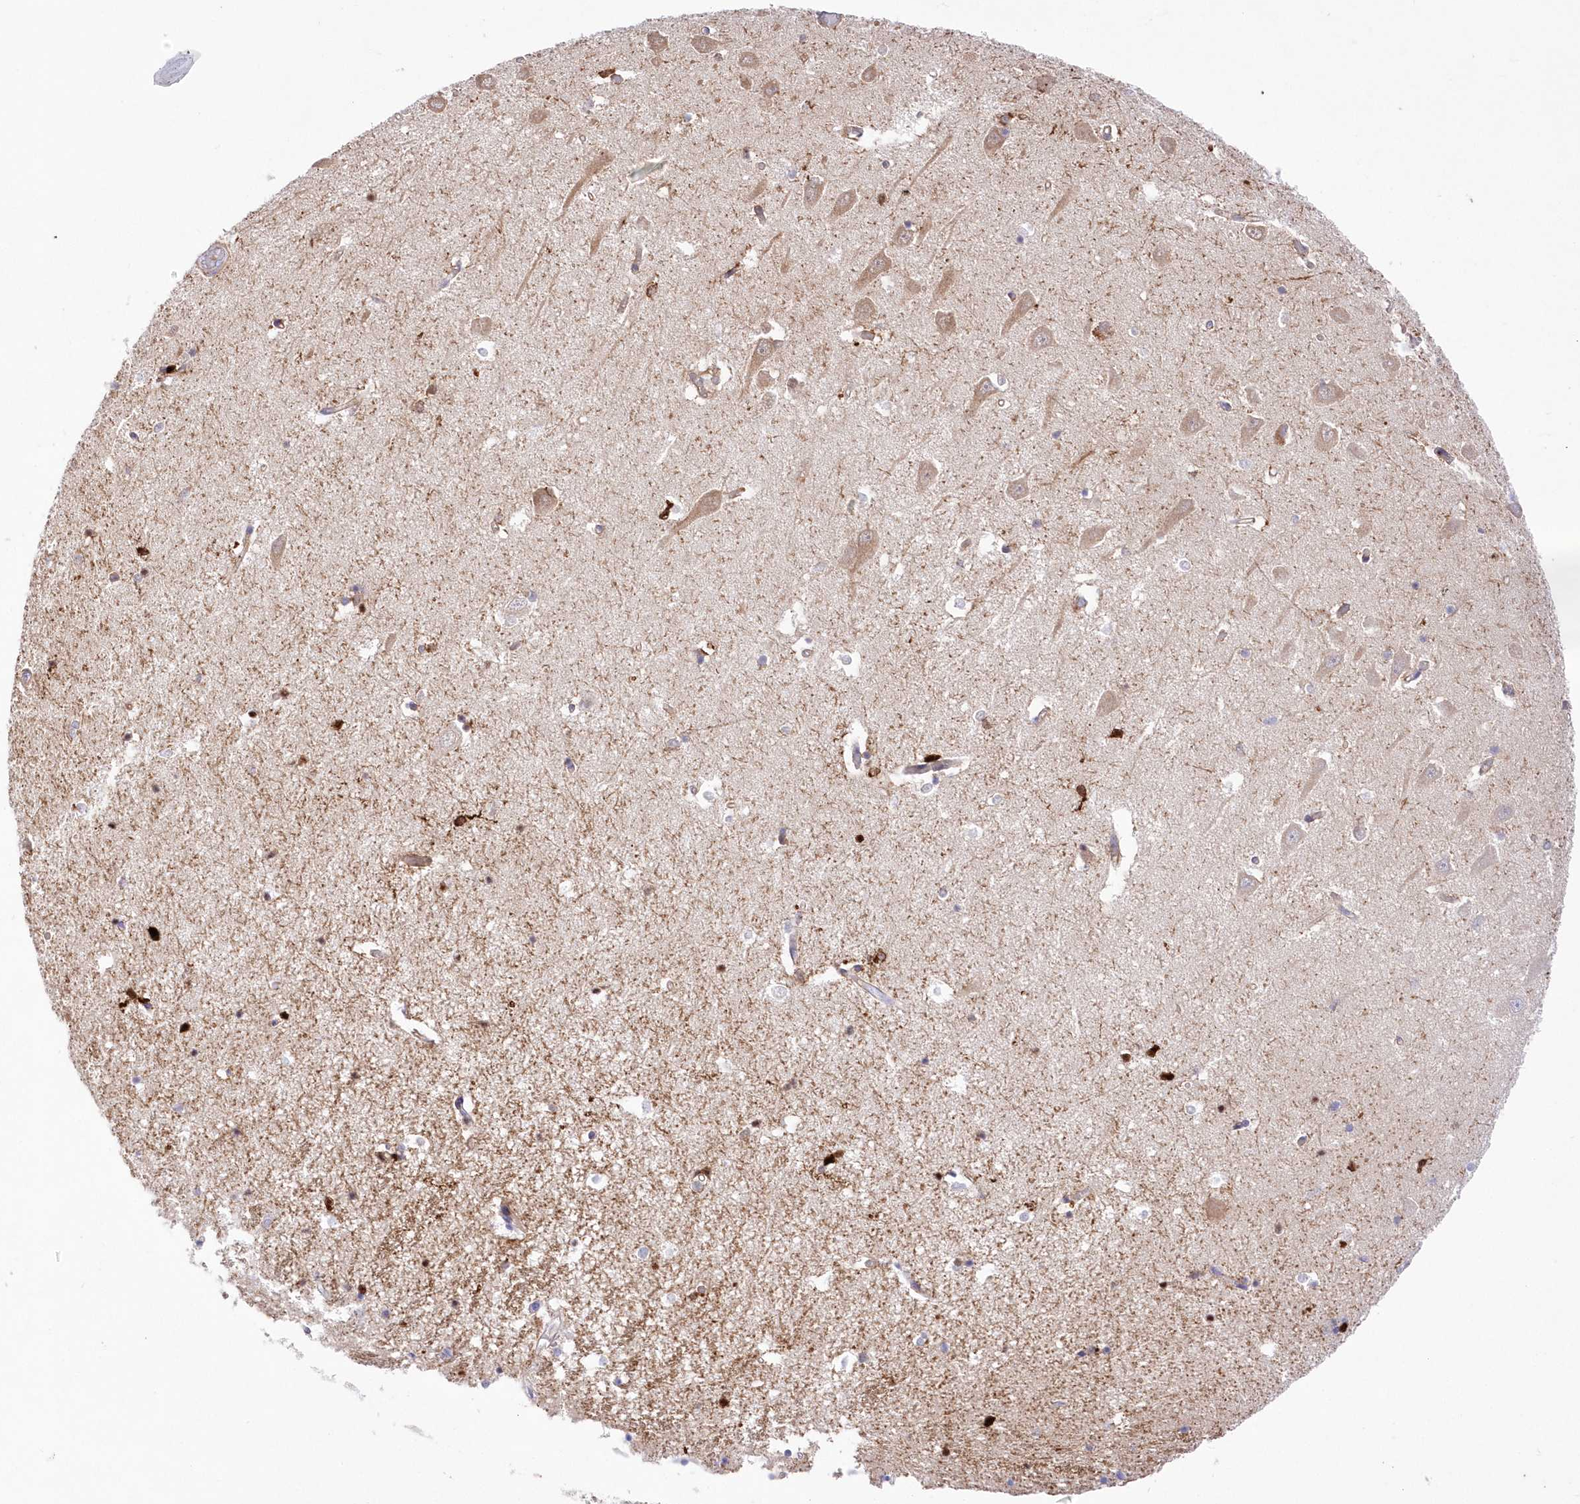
{"staining": {"intensity": "moderate", "quantity": "<25%", "location": "cytoplasmic/membranous,nuclear"}, "tissue": "hippocampus", "cell_type": "Glial cells", "image_type": "normal", "snomed": [{"axis": "morphology", "description": "Normal tissue, NOS"}, {"axis": "topography", "description": "Hippocampus"}], "caption": "Immunohistochemical staining of normal hippocampus displays <25% levels of moderate cytoplasmic/membranous,nuclear protein positivity in approximately <25% of glial cells. The protein of interest is stained brown, and the nuclei are stained in blue (DAB IHC with brightfield microscopy, high magnification).", "gene": "DNAJC19", "patient": {"sex": "male", "age": 70}}